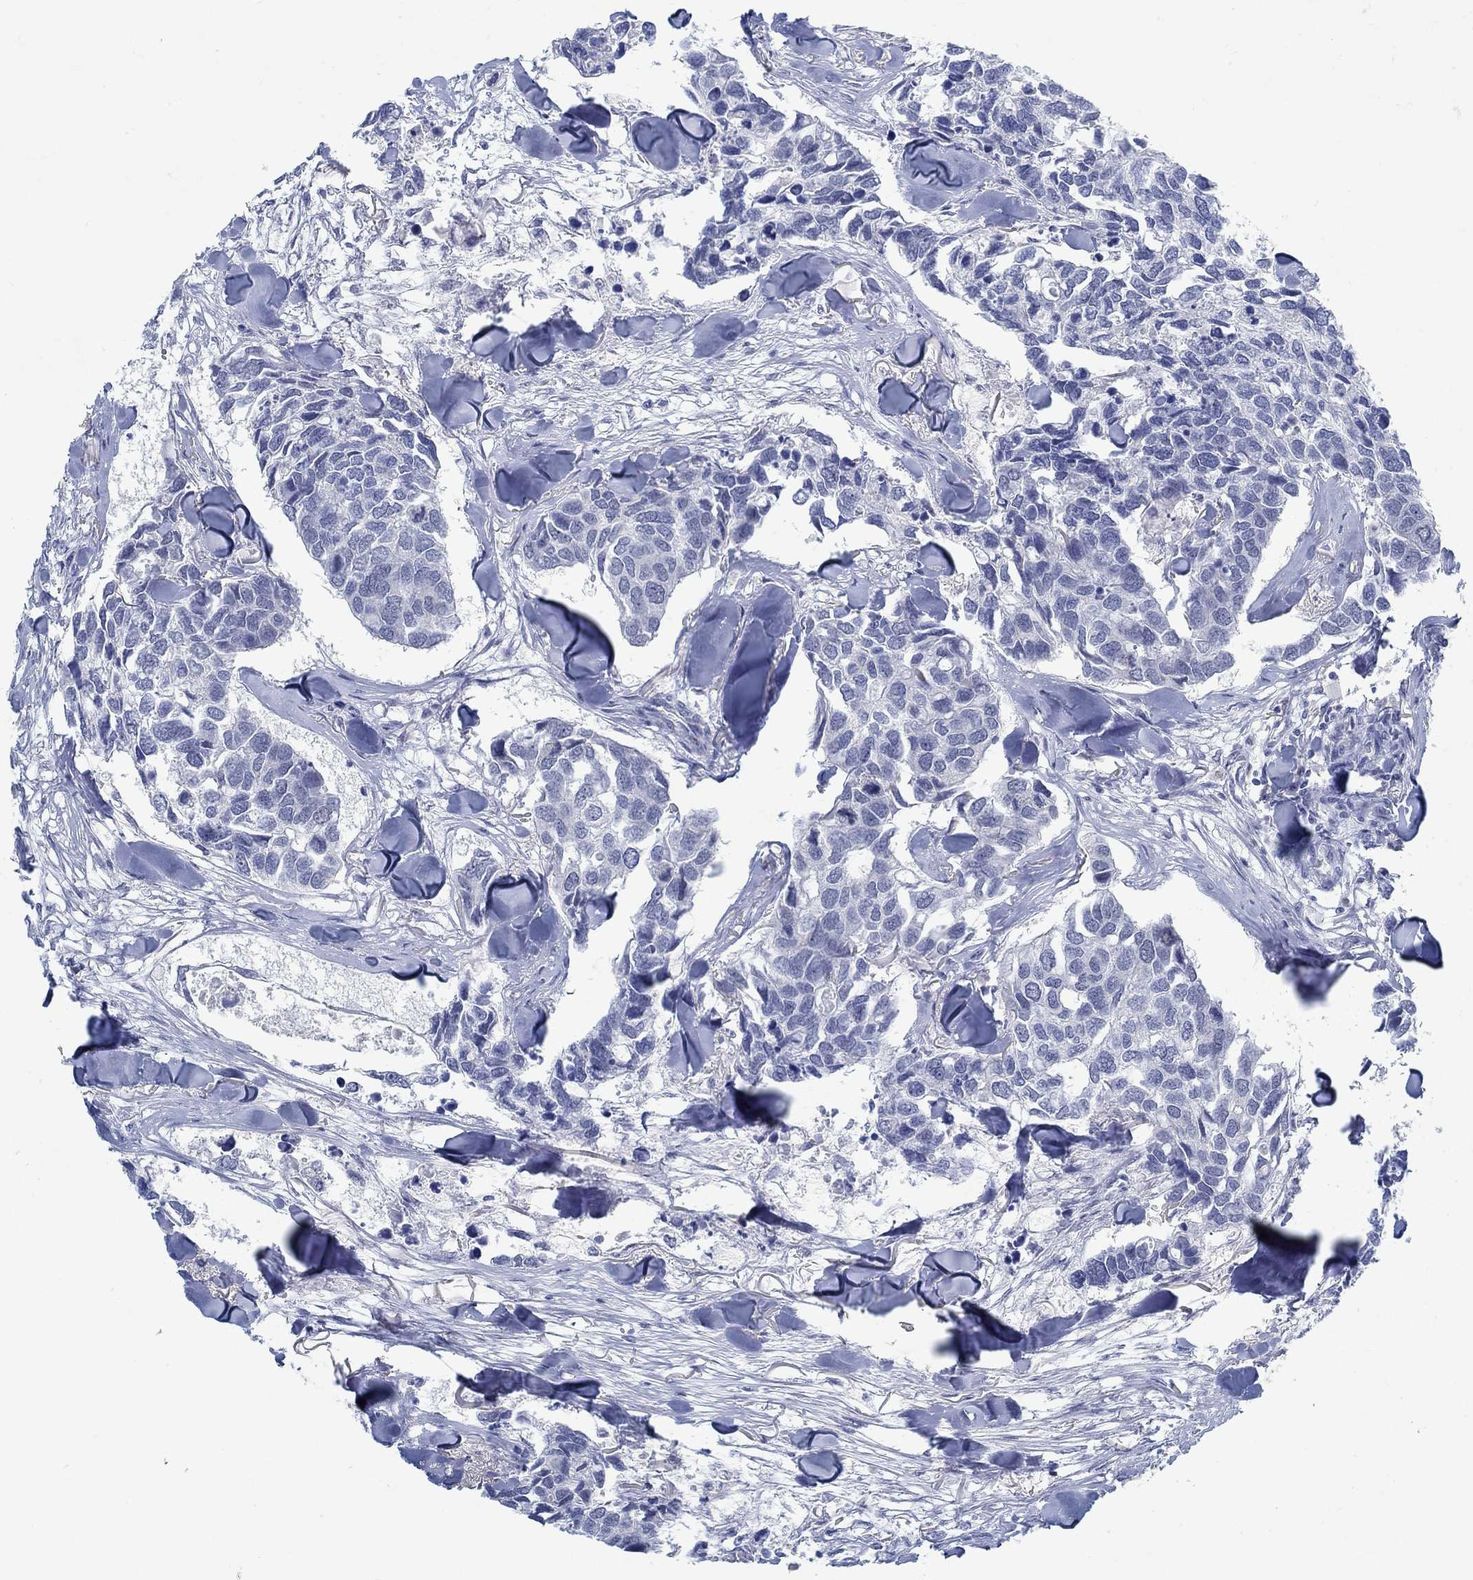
{"staining": {"intensity": "negative", "quantity": "none", "location": "none"}, "tissue": "breast cancer", "cell_type": "Tumor cells", "image_type": "cancer", "snomed": [{"axis": "morphology", "description": "Duct carcinoma"}, {"axis": "topography", "description": "Breast"}], "caption": "IHC of breast cancer (invasive ductal carcinoma) exhibits no expression in tumor cells.", "gene": "TEKT4", "patient": {"sex": "female", "age": 83}}